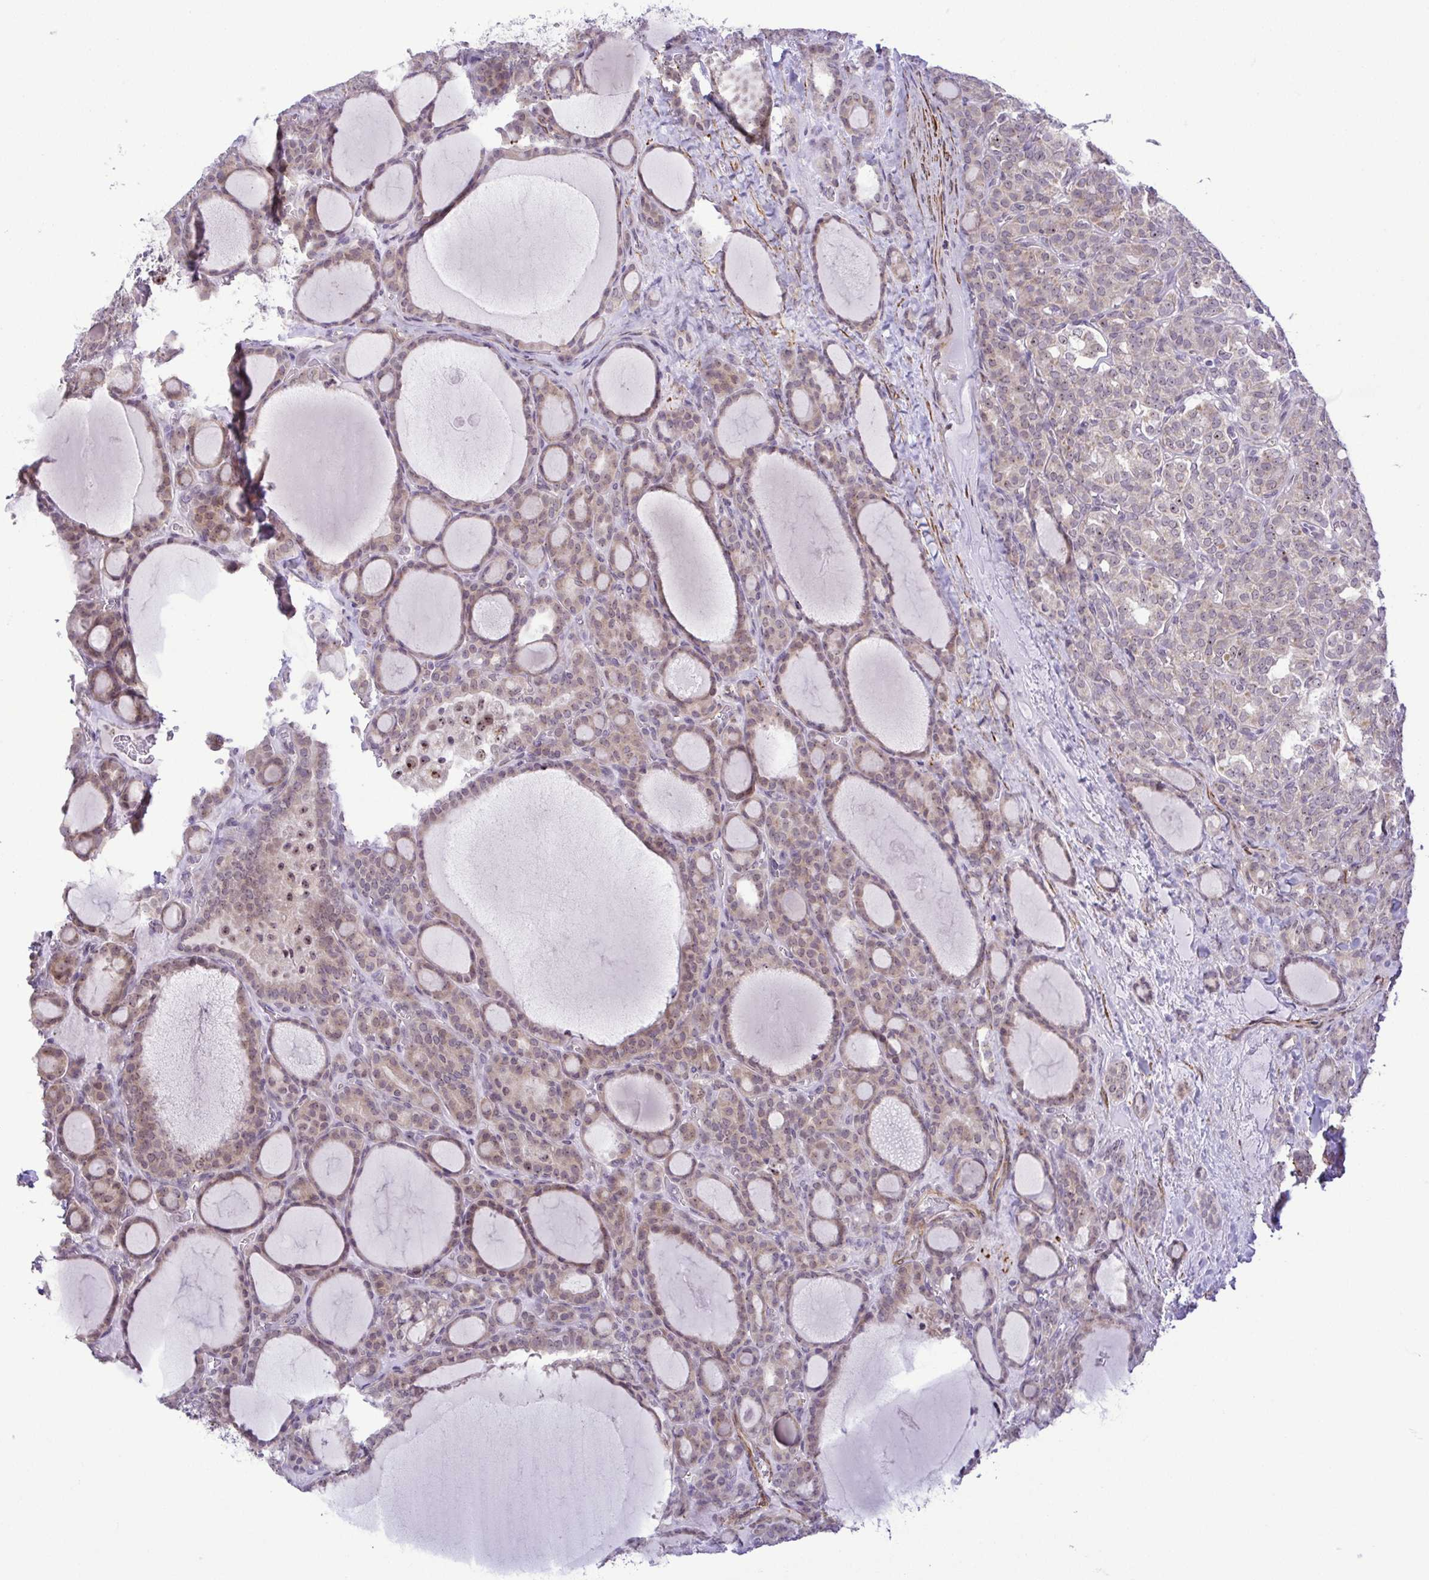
{"staining": {"intensity": "weak", "quantity": ">75%", "location": "cytoplasmic/membranous,nuclear"}, "tissue": "thyroid cancer", "cell_type": "Tumor cells", "image_type": "cancer", "snomed": [{"axis": "morphology", "description": "Normal tissue, NOS"}, {"axis": "morphology", "description": "Follicular adenoma carcinoma, NOS"}, {"axis": "topography", "description": "Thyroid gland"}], "caption": "Approximately >75% of tumor cells in thyroid follicular adenoma carcinoma exhibit weak cytoplasmic/membranous and nuclear protein expression as visualized by brown immunohistochemical staining.", "gene": "RSL24D1", "patient": {"sex": "female", "age": 31}}